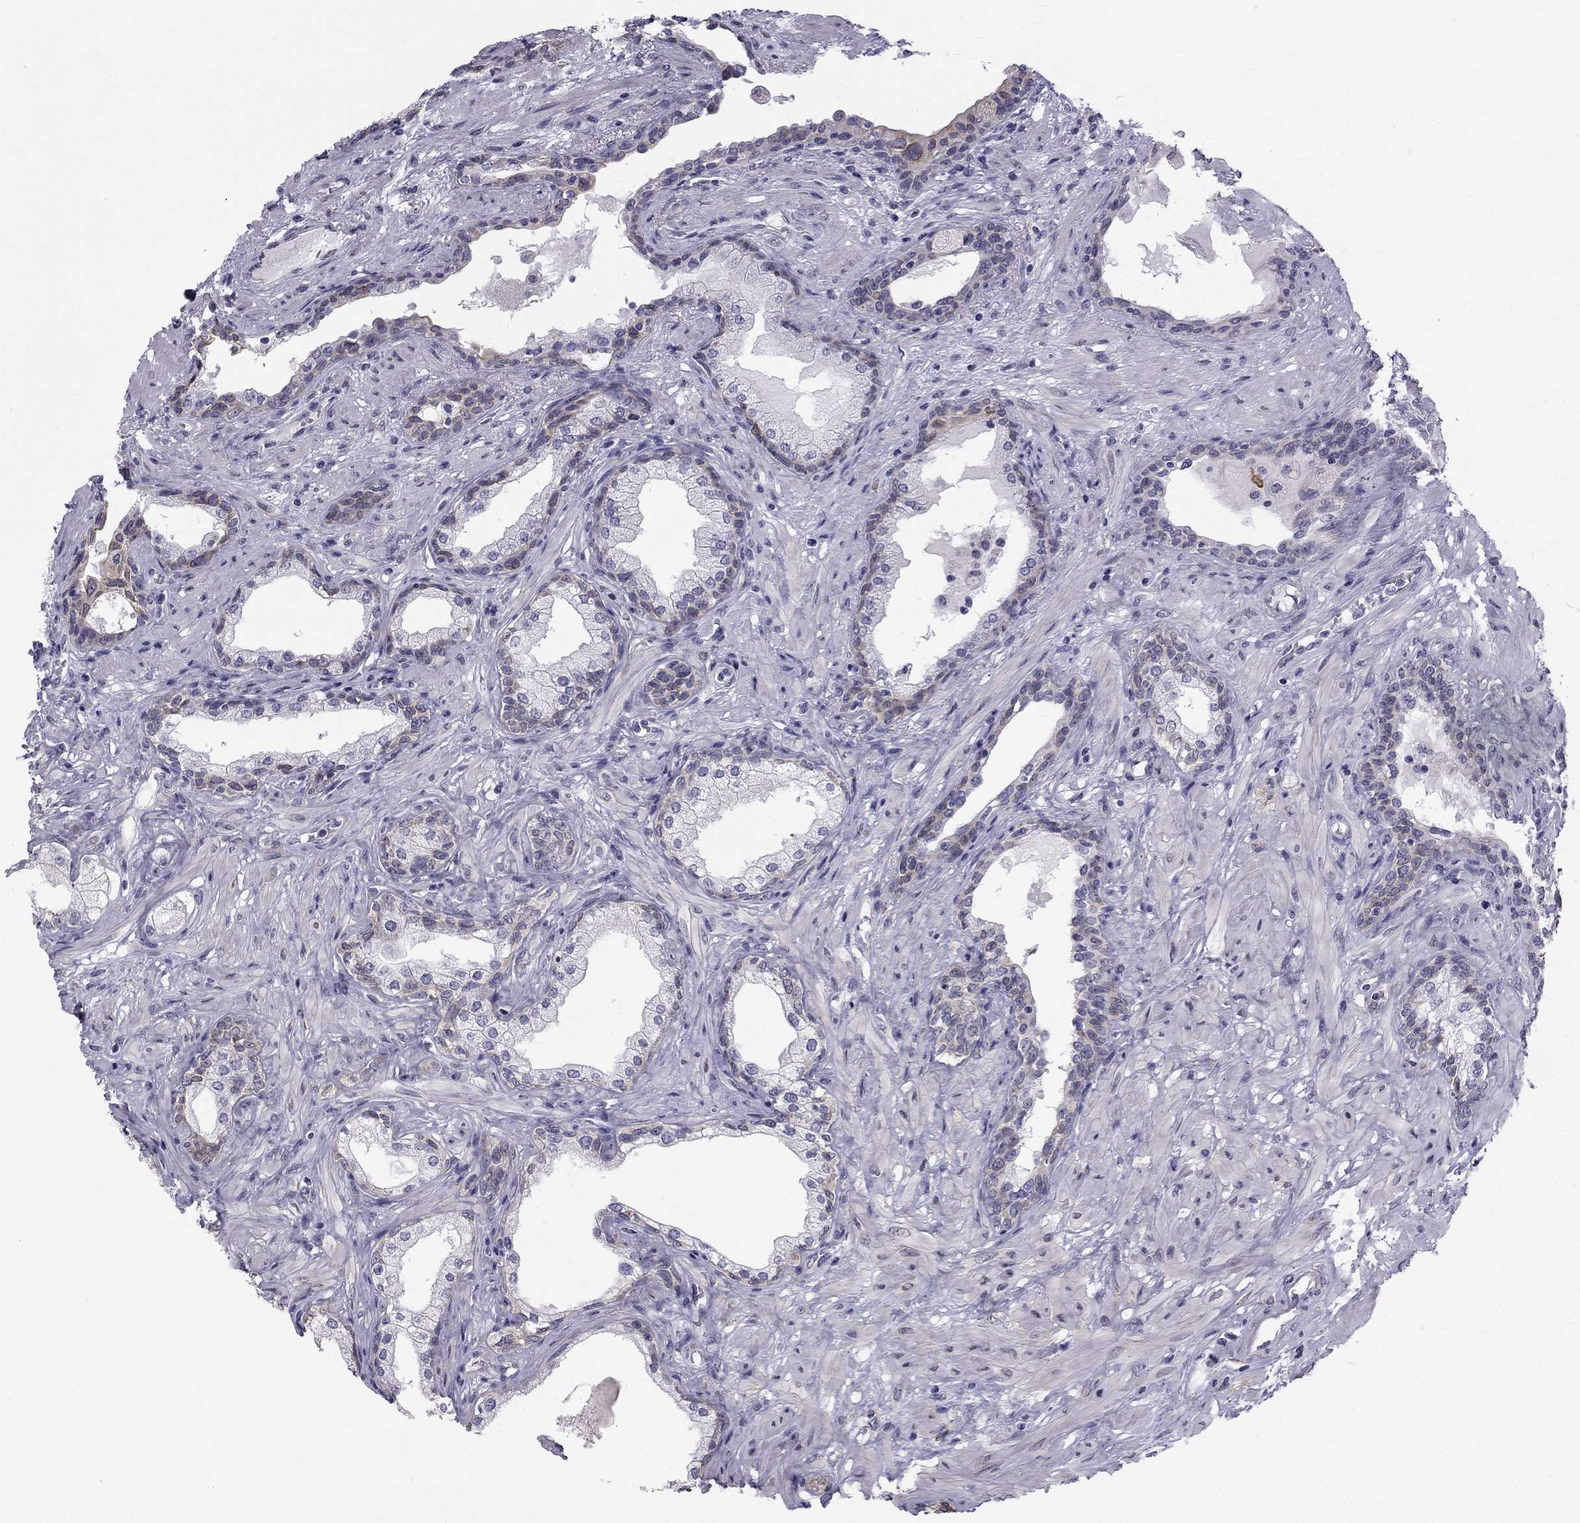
{"staining": {"intensity": "weak", "quantity": "<25%", "location": "cytoplasmic/membranous"}, "tissue": "prostate", "cell_type": "Glandular cells", "image_type": "normal", "snomed": [{"axis": "morphology", "description": "Normal tissue, NOS"}, {"axis": "topography", "description": "Prostate"}], "caption": "This is a micrograph of IHC staining of normal prostate, which shows no expression in glandular cells.", "gene": "CCDC40", "patient": {"sex": "male", "age": 63}}